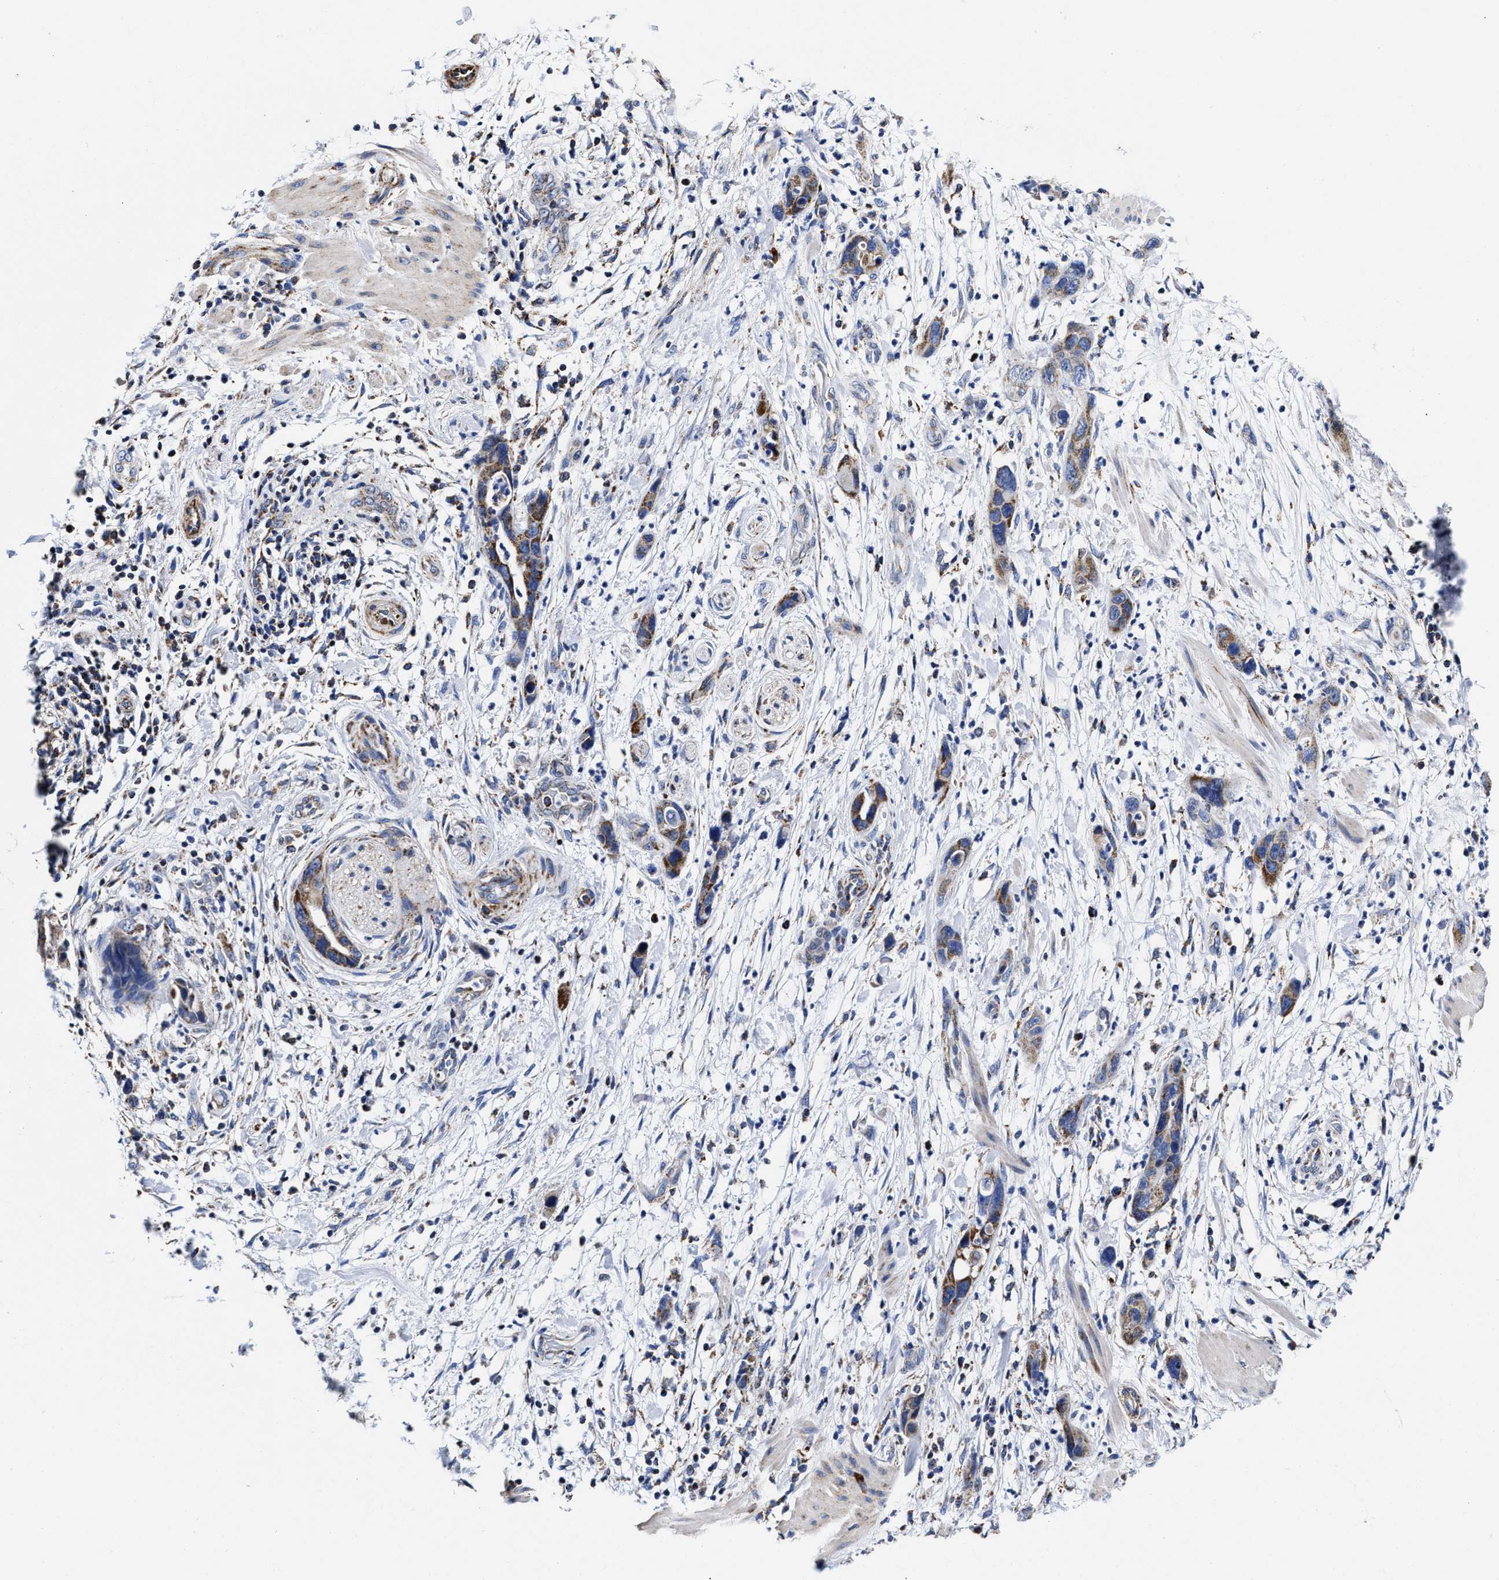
{"staining": {"intensity": "moderate", "quantity": ">75%", "location": "cytoplasmic/membranous"}, "tissue": "pancreatic cancer", "cell_type": "Tumor cells", "image_type": "cancer", "snomed": [{"axis": "morphology", "description": "Adenocarcinoma, NOS"}, {"axis": "topography", "description": "Pancreas"}], "caption": "DAB immunohistochemical staining of human pancreatic adenocarcinoma displays moderate cytoplasmic/membranous protein staining in approximately >75% of tumor cells.", "gene": "HINT2", "patient": {"sex": "female", "age": 71}}